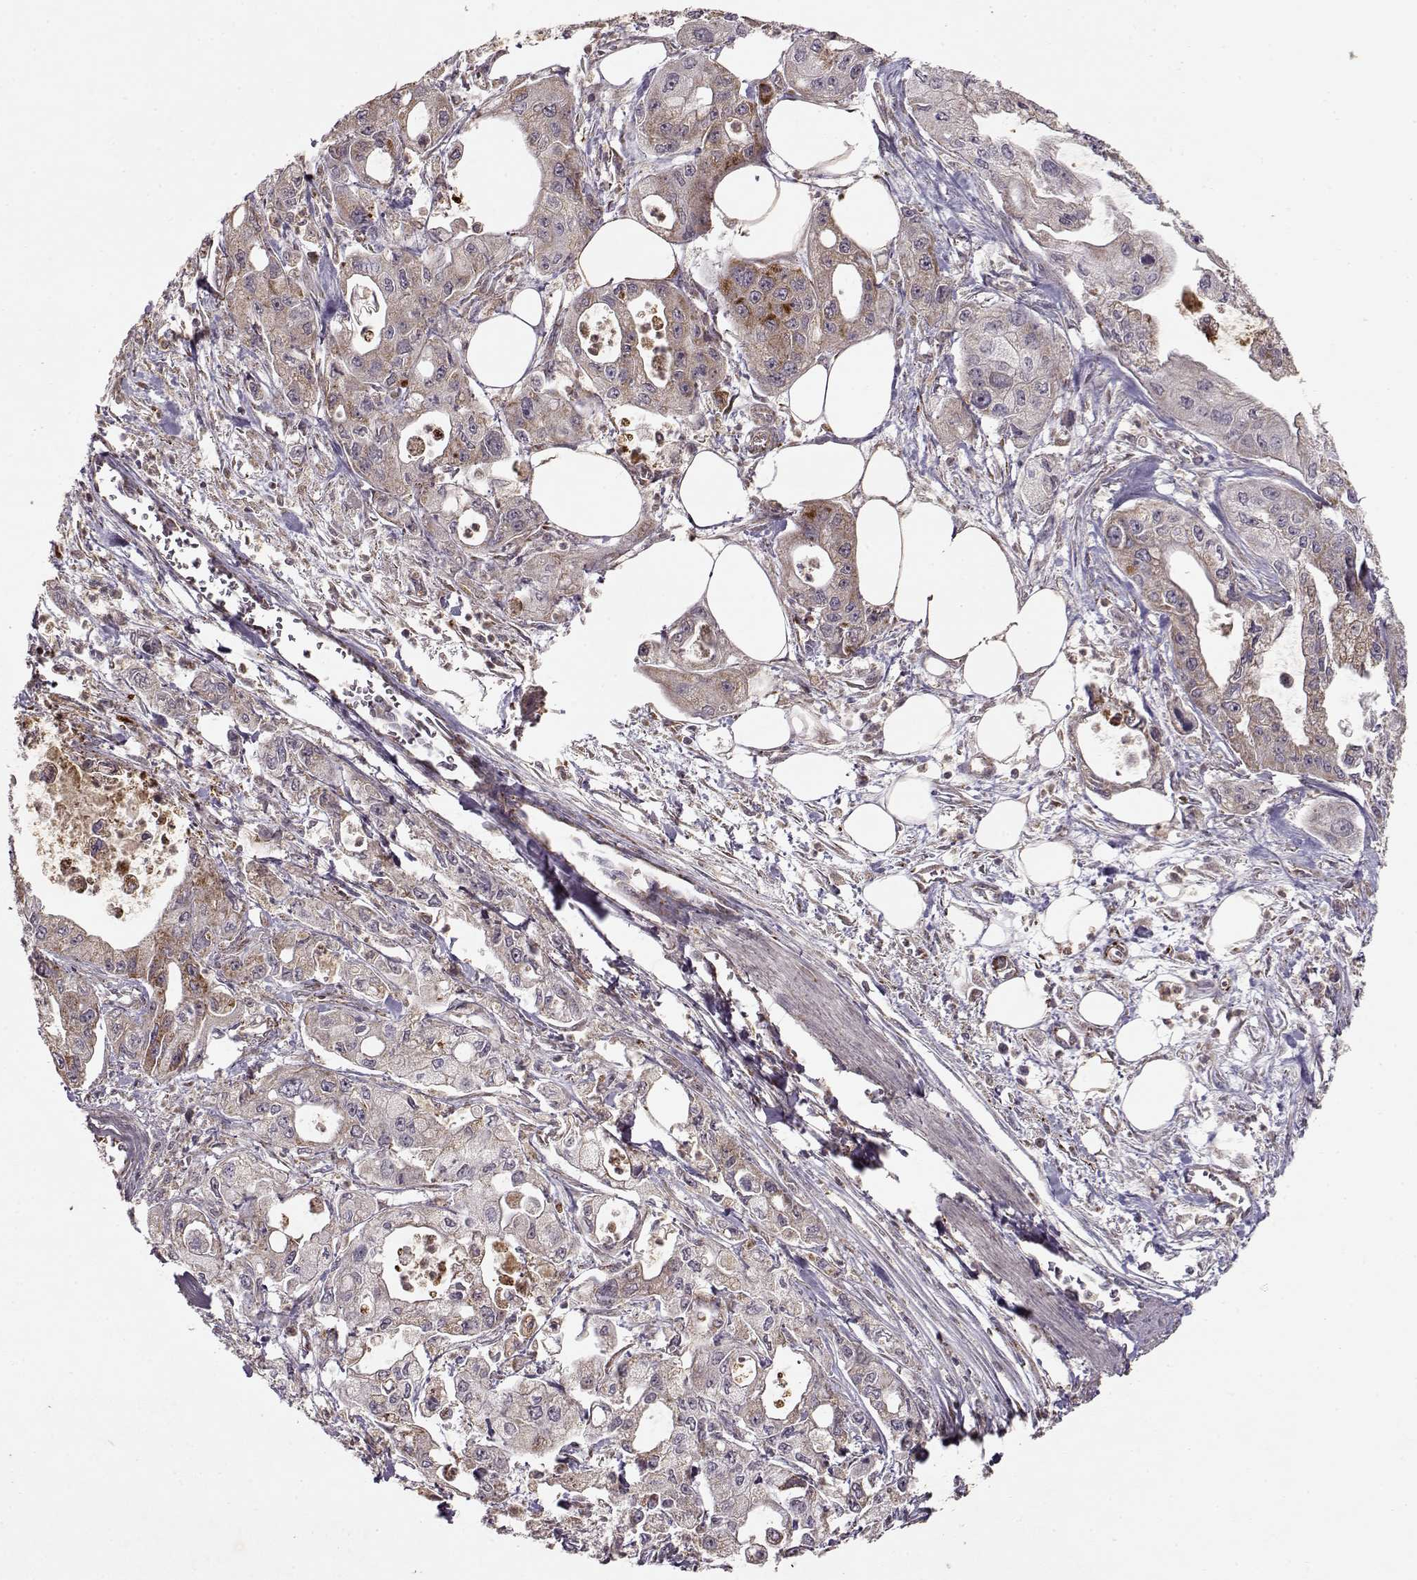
{"staining": {"intensity": "moderate", "quantity": ">75%", "location": "cytoplasmic/membranous"}, "tissue": "pancreatic cancer", "cell_type": "Tumor cells", "image_type": "cancer", "snomed": [{"axis": "morphology", "description": "Adenocarcinoma, NOS"}, {"axis": "topography", "description": "Pancreas"}], "caption": "Protein expression analysis of human pancreatic cancer (adenocarcinoma) reveals moderate cytoplasmic/membranous staining in approximately >75% of tumor cells.", "gene": "CMTM3", "patient": {"sex": "male", "age": 70}}